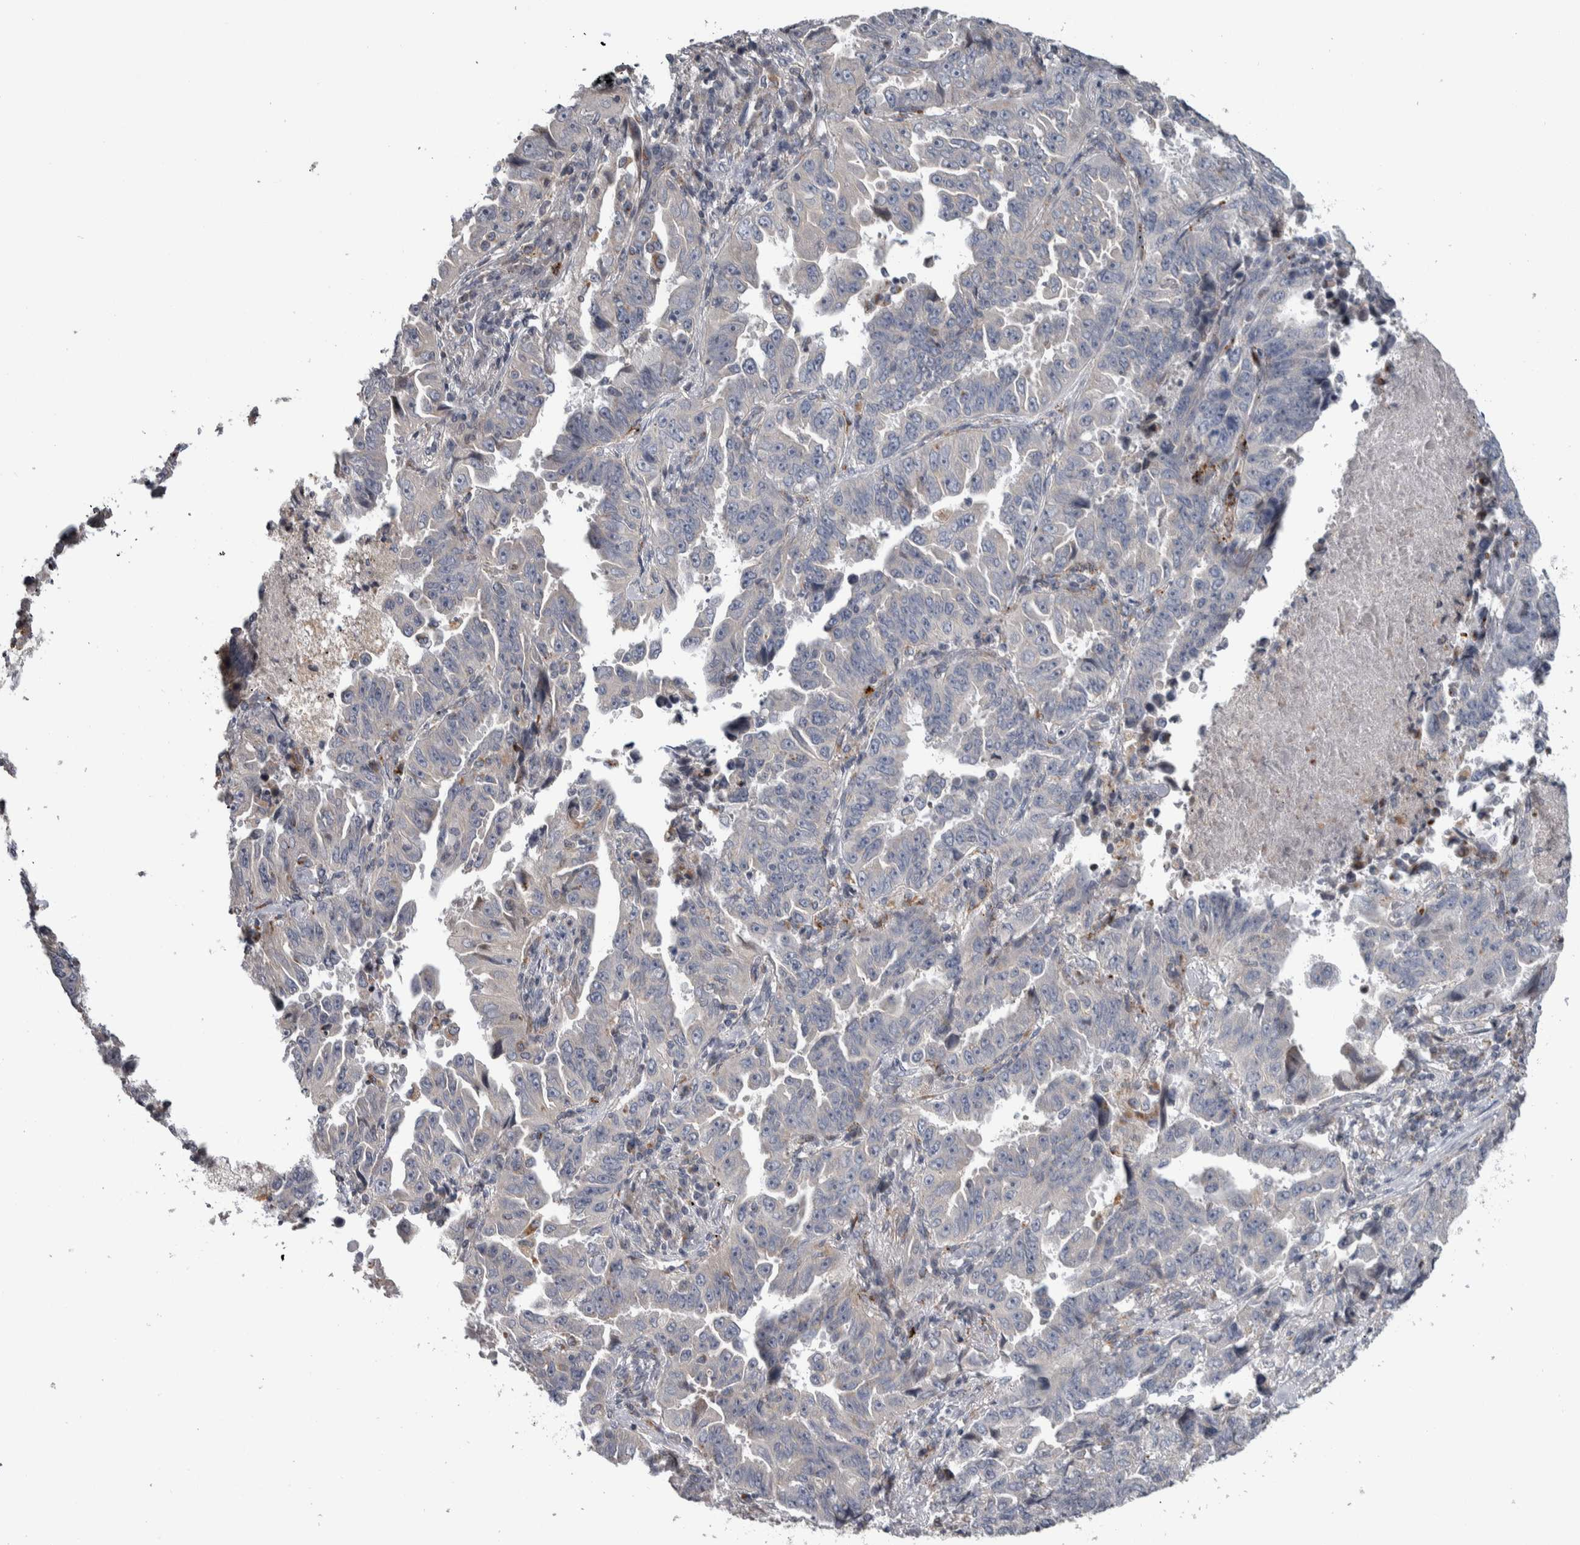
{"staining": {"intensity": "negative", "quantity": "none", "location": "none"}, "tissue": "lung cancer", "cell_type": "Tumor cells", "image_type": "cancer", "snomed": [{"axis": "morphology", "description": "Adenocarcinoma, NOS"}, {"axis": "topography", "description": "Lung"}], "caption": "This is an IHC image of adenocarcinoma (lung). There is no expression in tumor cells.", "gene": "FAM83G", "patient": {"sex": "female", "age": 51}}